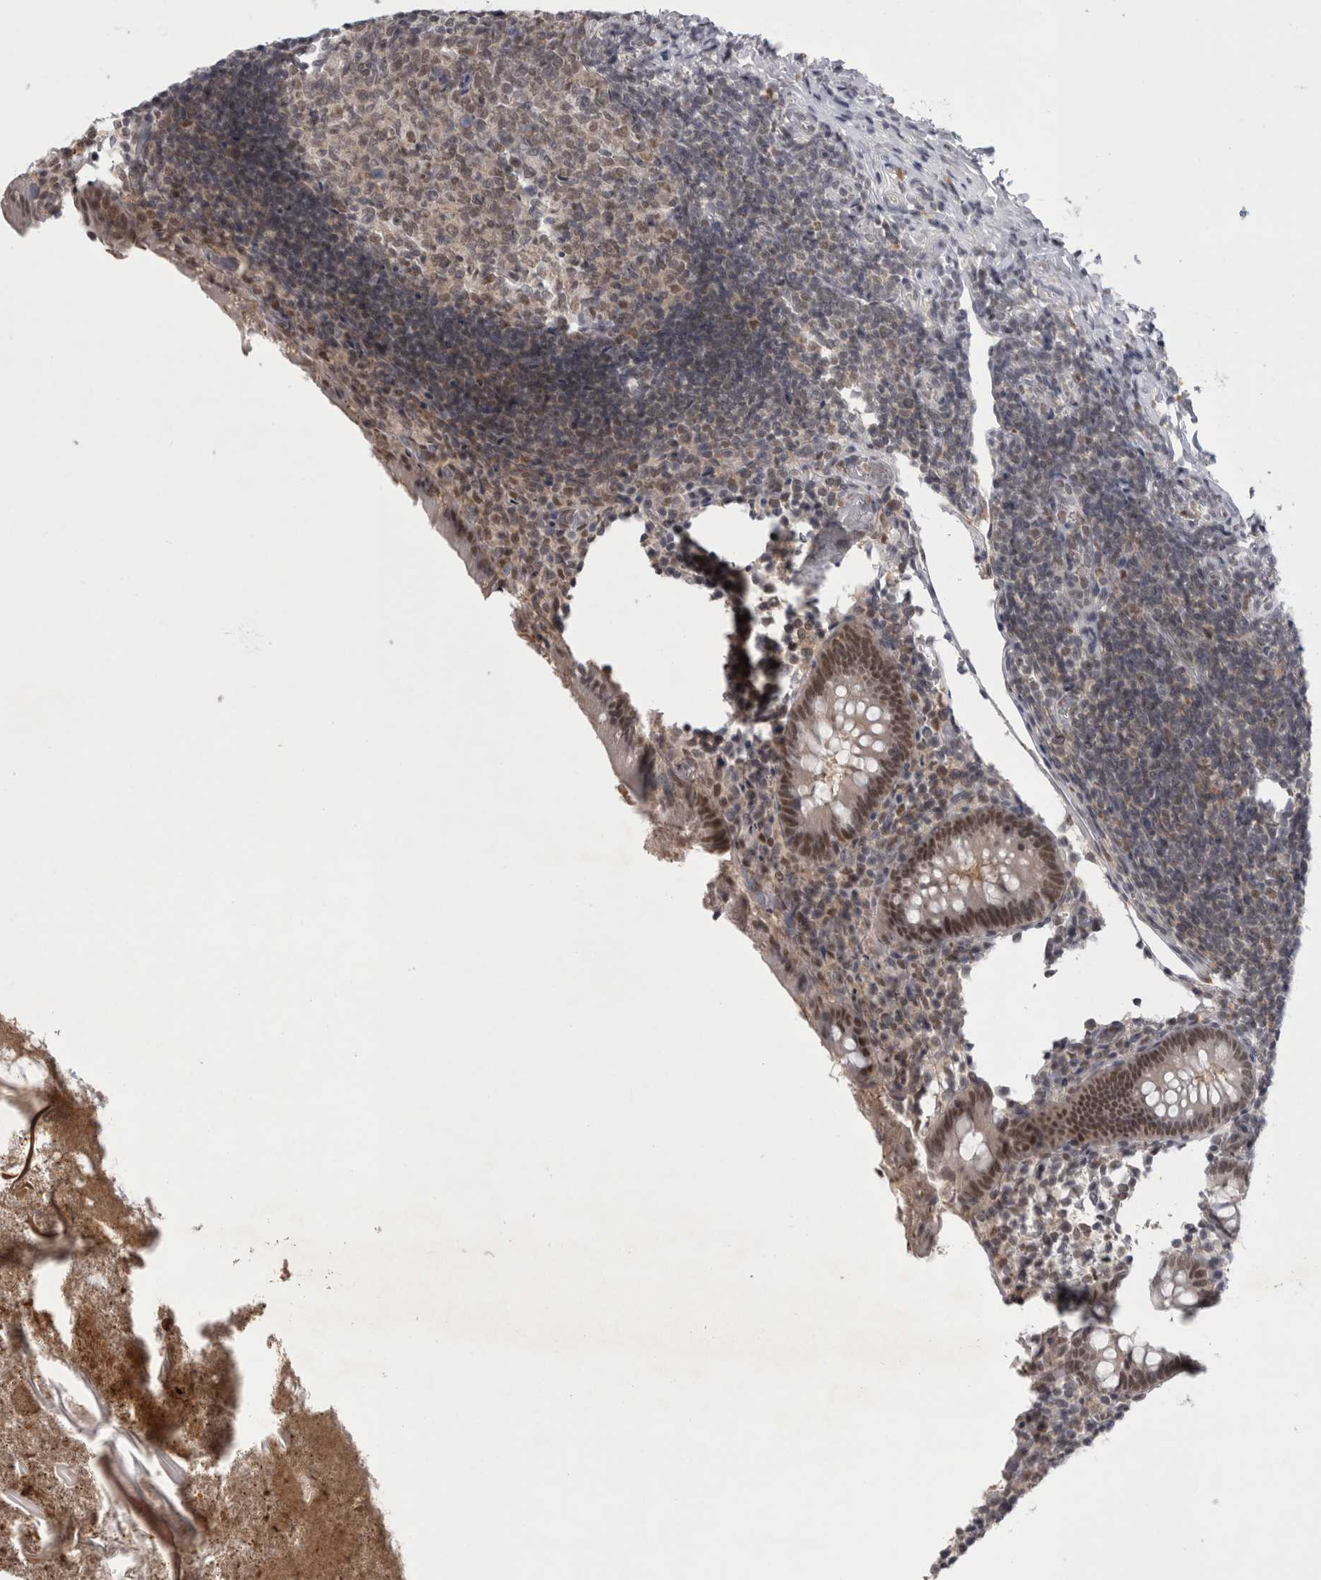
{"staining": {"intensity": "moderate", "quantity": ">75%", "location": "nuclear"}, "tissue": "appendix", "cell_type": "Glandular cells", "image_type": "normal", "snomed": [{"axis": "morphology", "description": "Normal tissue, NOS"}, {"axis": "topography", "description": "Appendix"}], "caption": "Moderate nuclear expression is seen in about >75% of glandular cells in unremarkable appendix.", "gene": "PSMB2", "patient": {"sex": "female", "age": 17}}